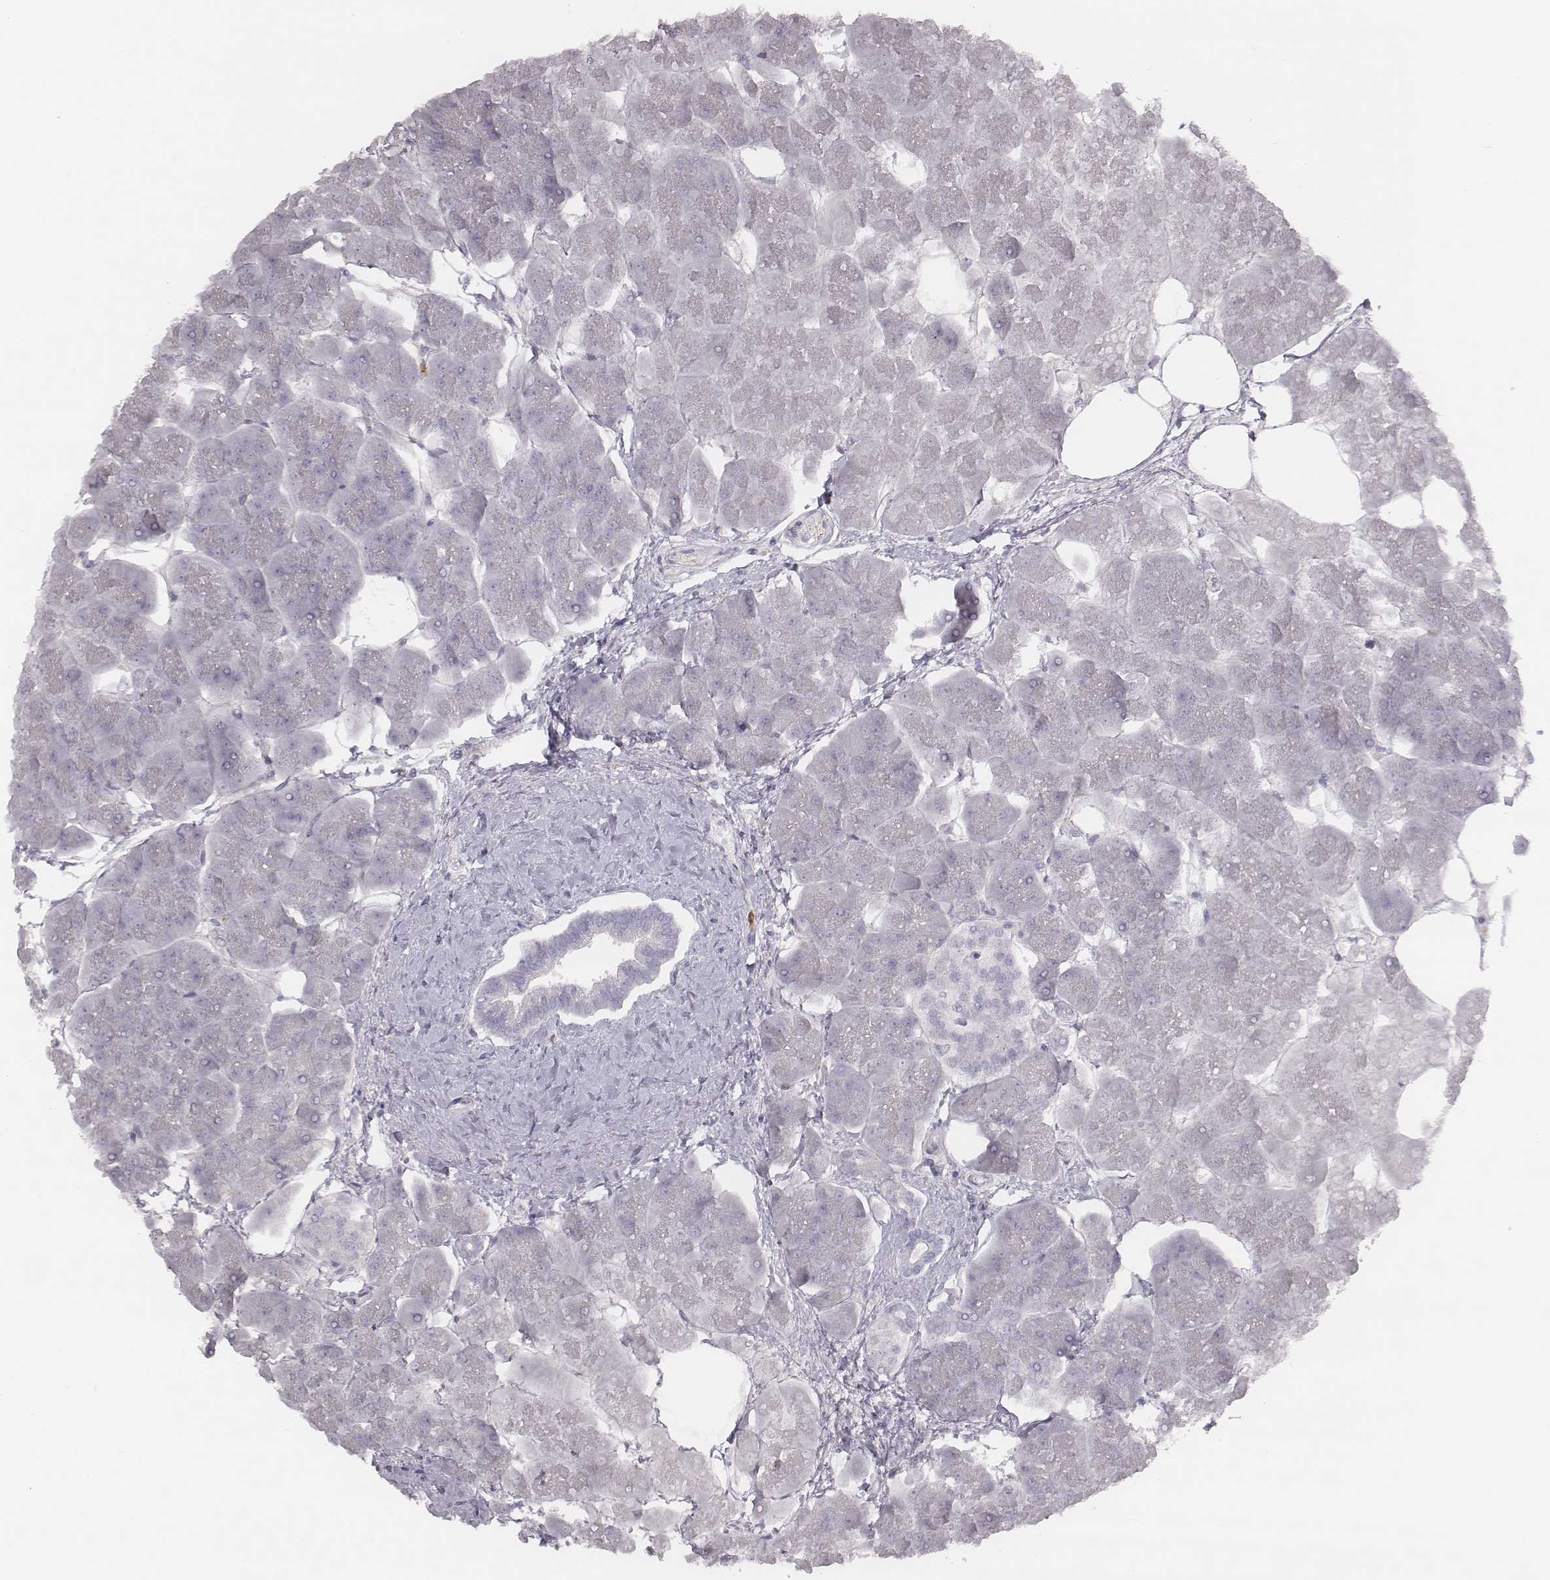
{"staining": {"intensity": "negative", "quantity": "none", "location": "none"}, "tissue": "pancreas", "cell_type": "Exocrine glandular cells", "image_type": "normal", "snomed": [{"axis": "morphology", "description": "Normal tissue, NOS"}, {"axis": "topography", "description": "Adipose tissue"}, {"axis": "topography", "description": "Pancreas"}, {"axis": "topography", "description": "Peripheral nerve tissue"}], "caption": "DAB (3,3'-diaminobenzidine) immunohistochemical staining of unremarkable pancreas shows no significant expression in exocrine glandular cells.", "gene": "KCNJ12", "patient": {"sex": "female", "age": 58}}